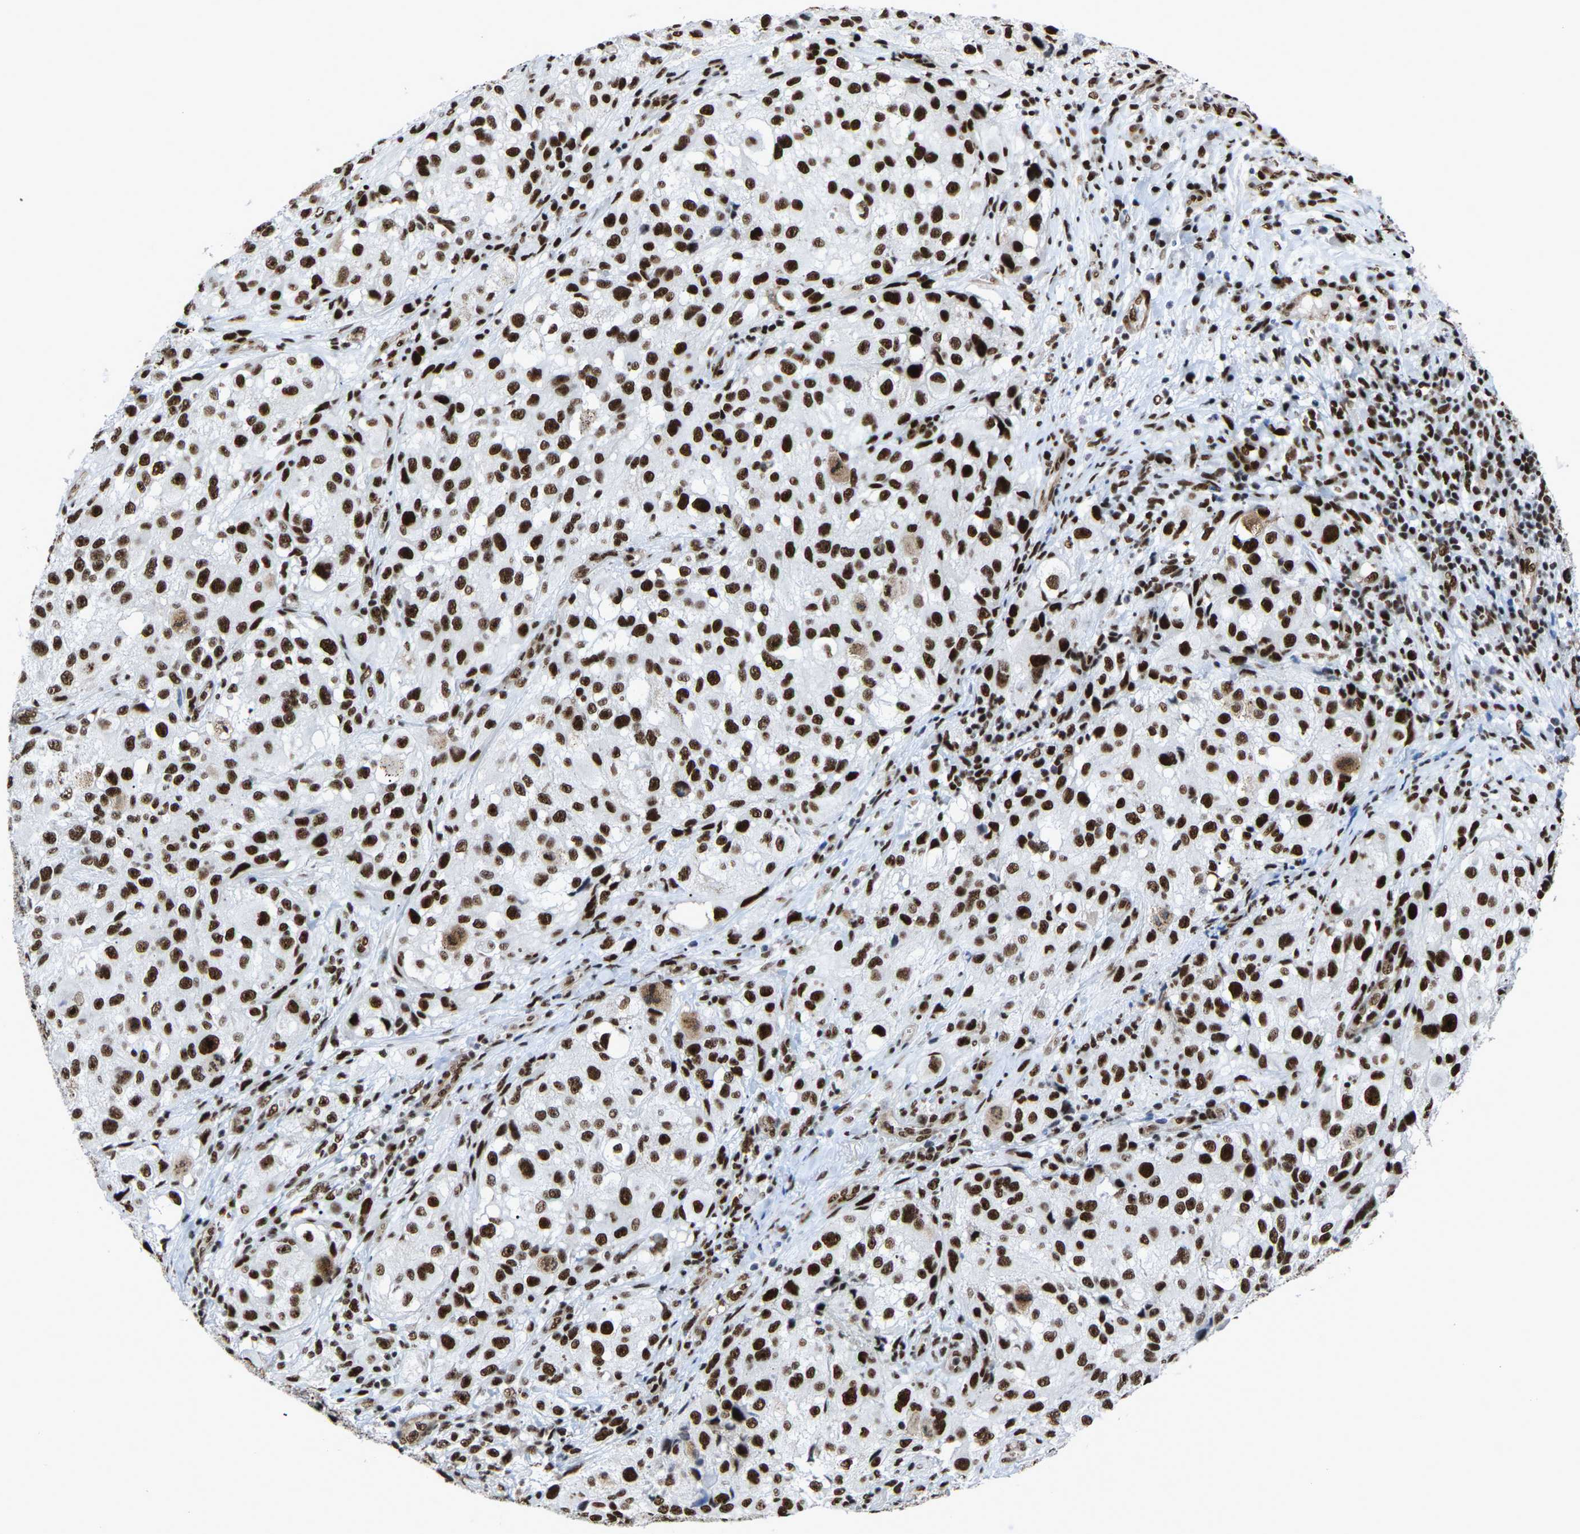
{"staining": {"intensity": "strong", "quantity": ">75%", "location": "nuclear"}, "tissue": "melanoma", "cell_type": "Tumor cells", "image_type": "cancer", "snomed": [{"axis": "morphology", "description": "Necrosis, NOS"}, {"axis": "morphology", "description": "Malignant melanoma, NOS"}, {"axis": "topography", "description": "Skin"}], "caption": "IHC (DAB) staining of human melanoma displays strong nuclear protein positivity in about >75% of tumor cells. (DAB = brown stain, brightfield microscopy at high magnification).", "gene": "DDX5", "patient": {"sex": "female", "age": 87}}